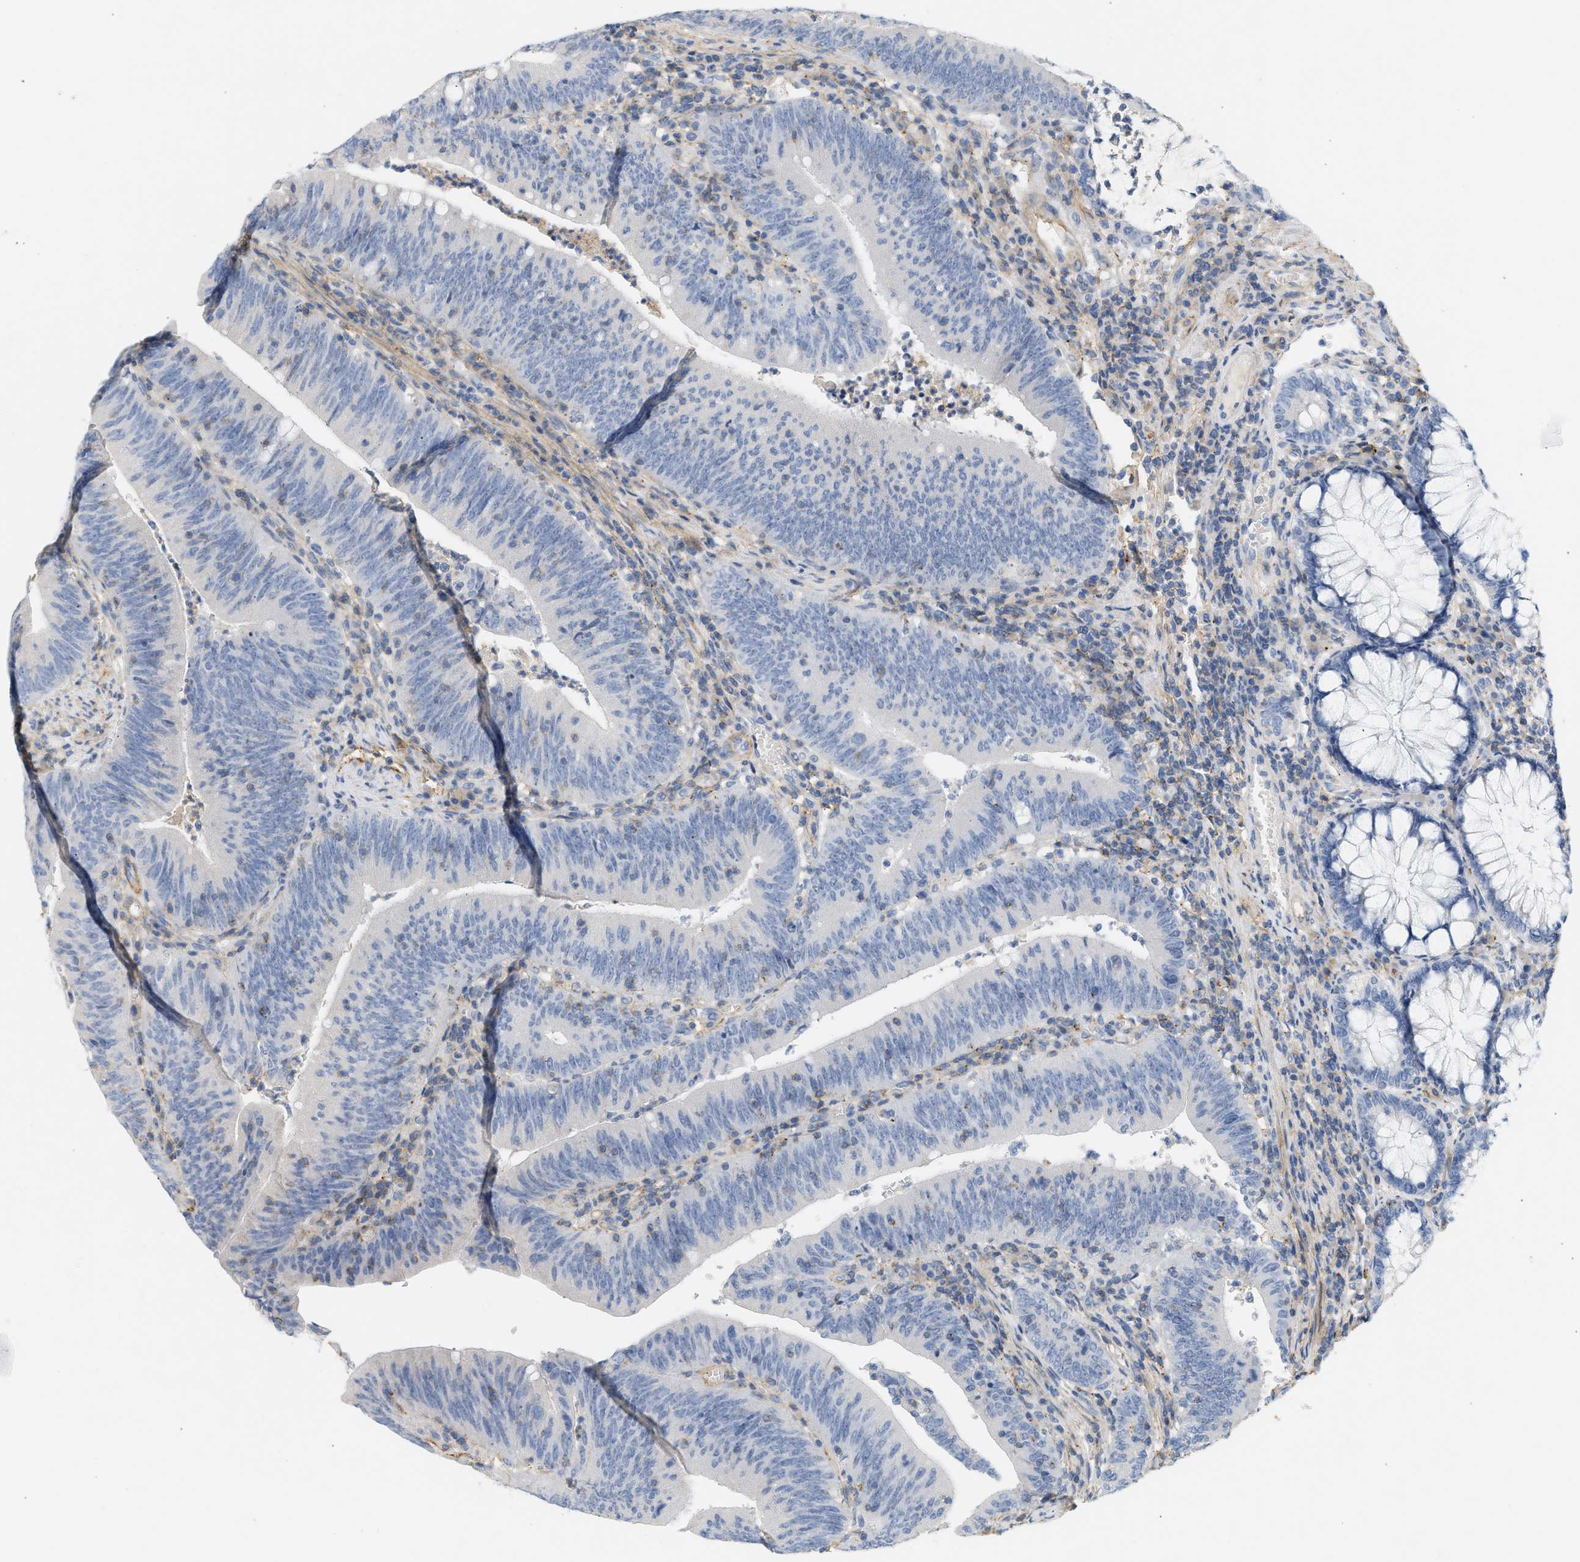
{"staining": {"intensity": "negative", "quantity": "none", "location": "none"}, "tissue": "colorectal cancer", "cell_type": "Tumor cells", "image_type": "cancer", "snomed": [{"axis": "morphology", "description": "Normal tissue, NOS"}, {"axis": "morphology", "description": "Adenocarcinoma, NOS"}, {"axis": "topography", "description": "Rectum"}], "caption": "Colorectal cancer was stained to show a protein in brown. There is no significant expression in tumor cells.", "gene": "BVES", "patient": {"sex": "female", "age": 66}}